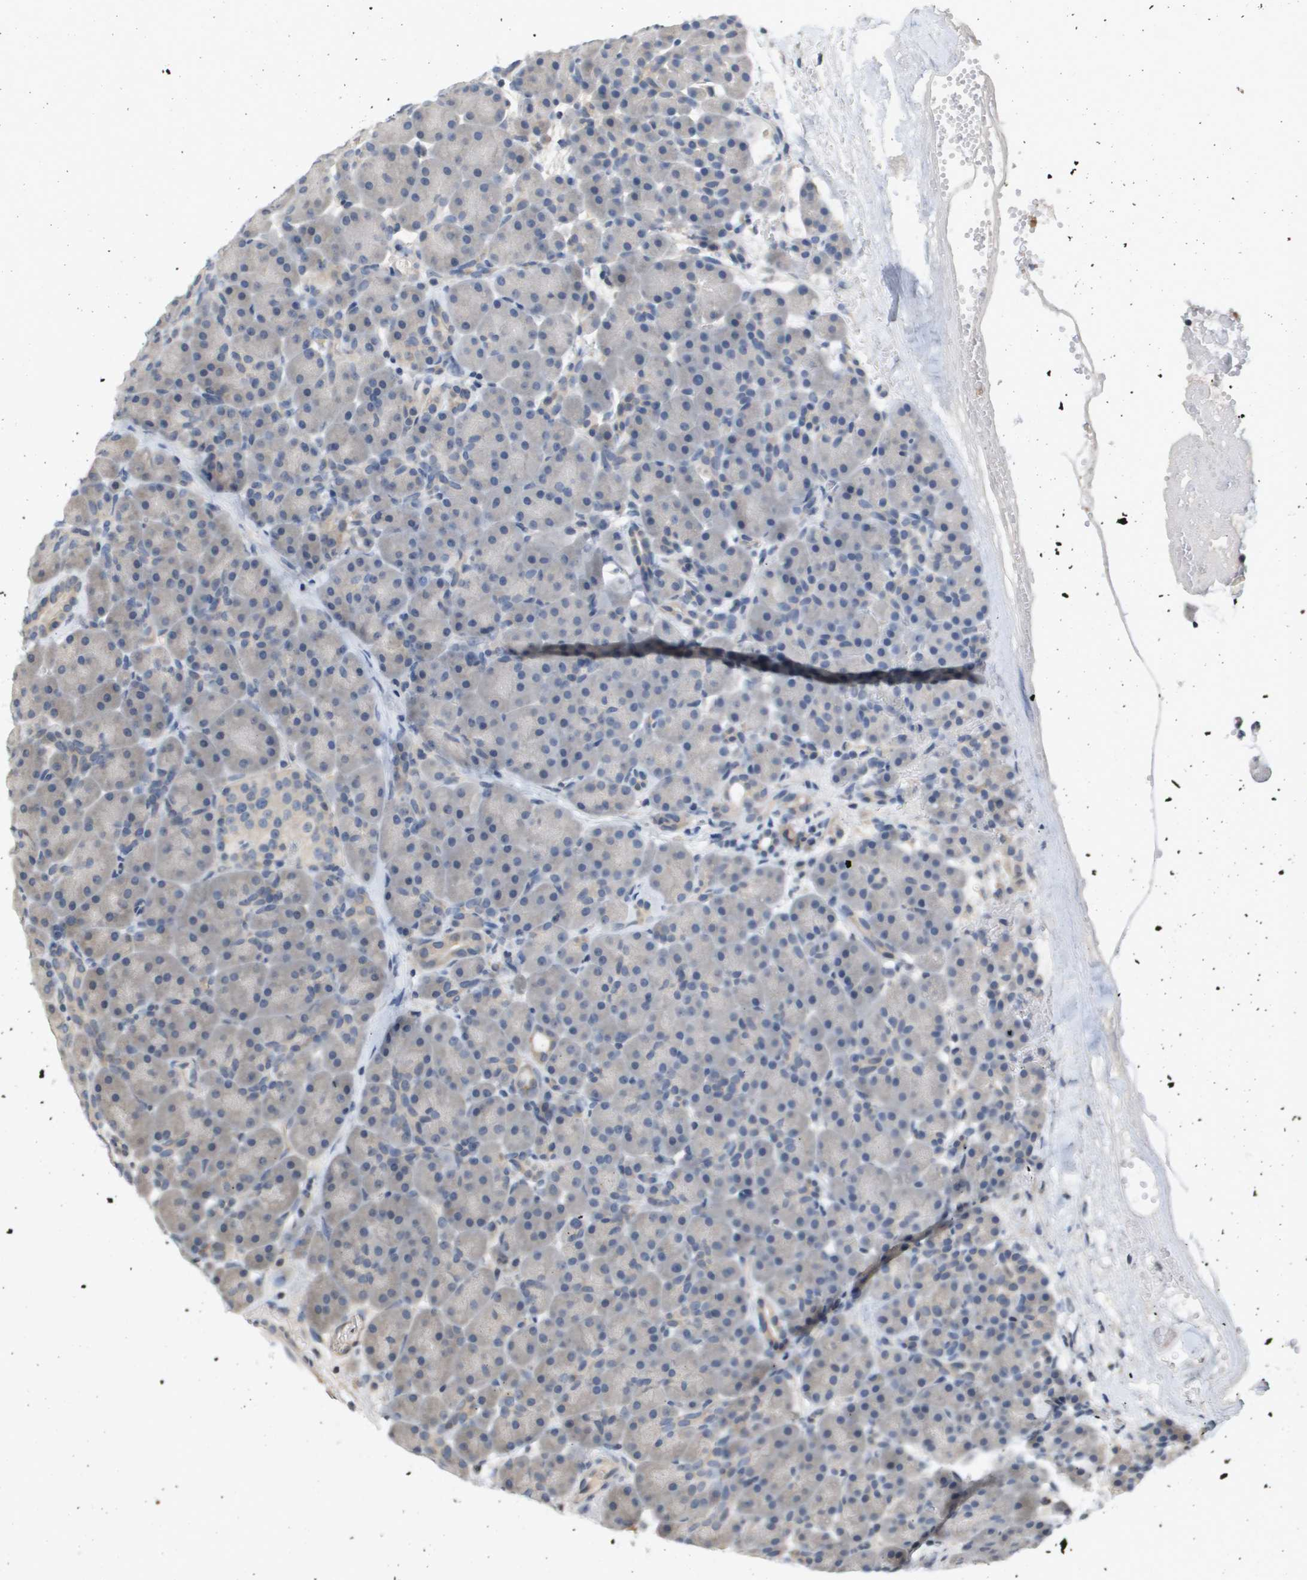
{"staining": {"intensity": "negative", "quantity": "none", "location": "none"}, "tissue": "pancreas", "cell_type": "Exocrine glandular cells", "image_type": "normal", "snomed": [{"axis": "morphology", "description": "Normal tissue, NOS"}, {"axis": "topography", "description": "Pancreas"}], "caption": "The micrograph exhibits no significant positivity in exocrine glandular cells of pancreas. The staining was performed using DAB to visualize the protein expression in brown, while the nuclei were stained in blue with hematoxylin (Magnification: 20x).", "gene": "CAPN11", "patient": {"sex": "male", "age": 66}}